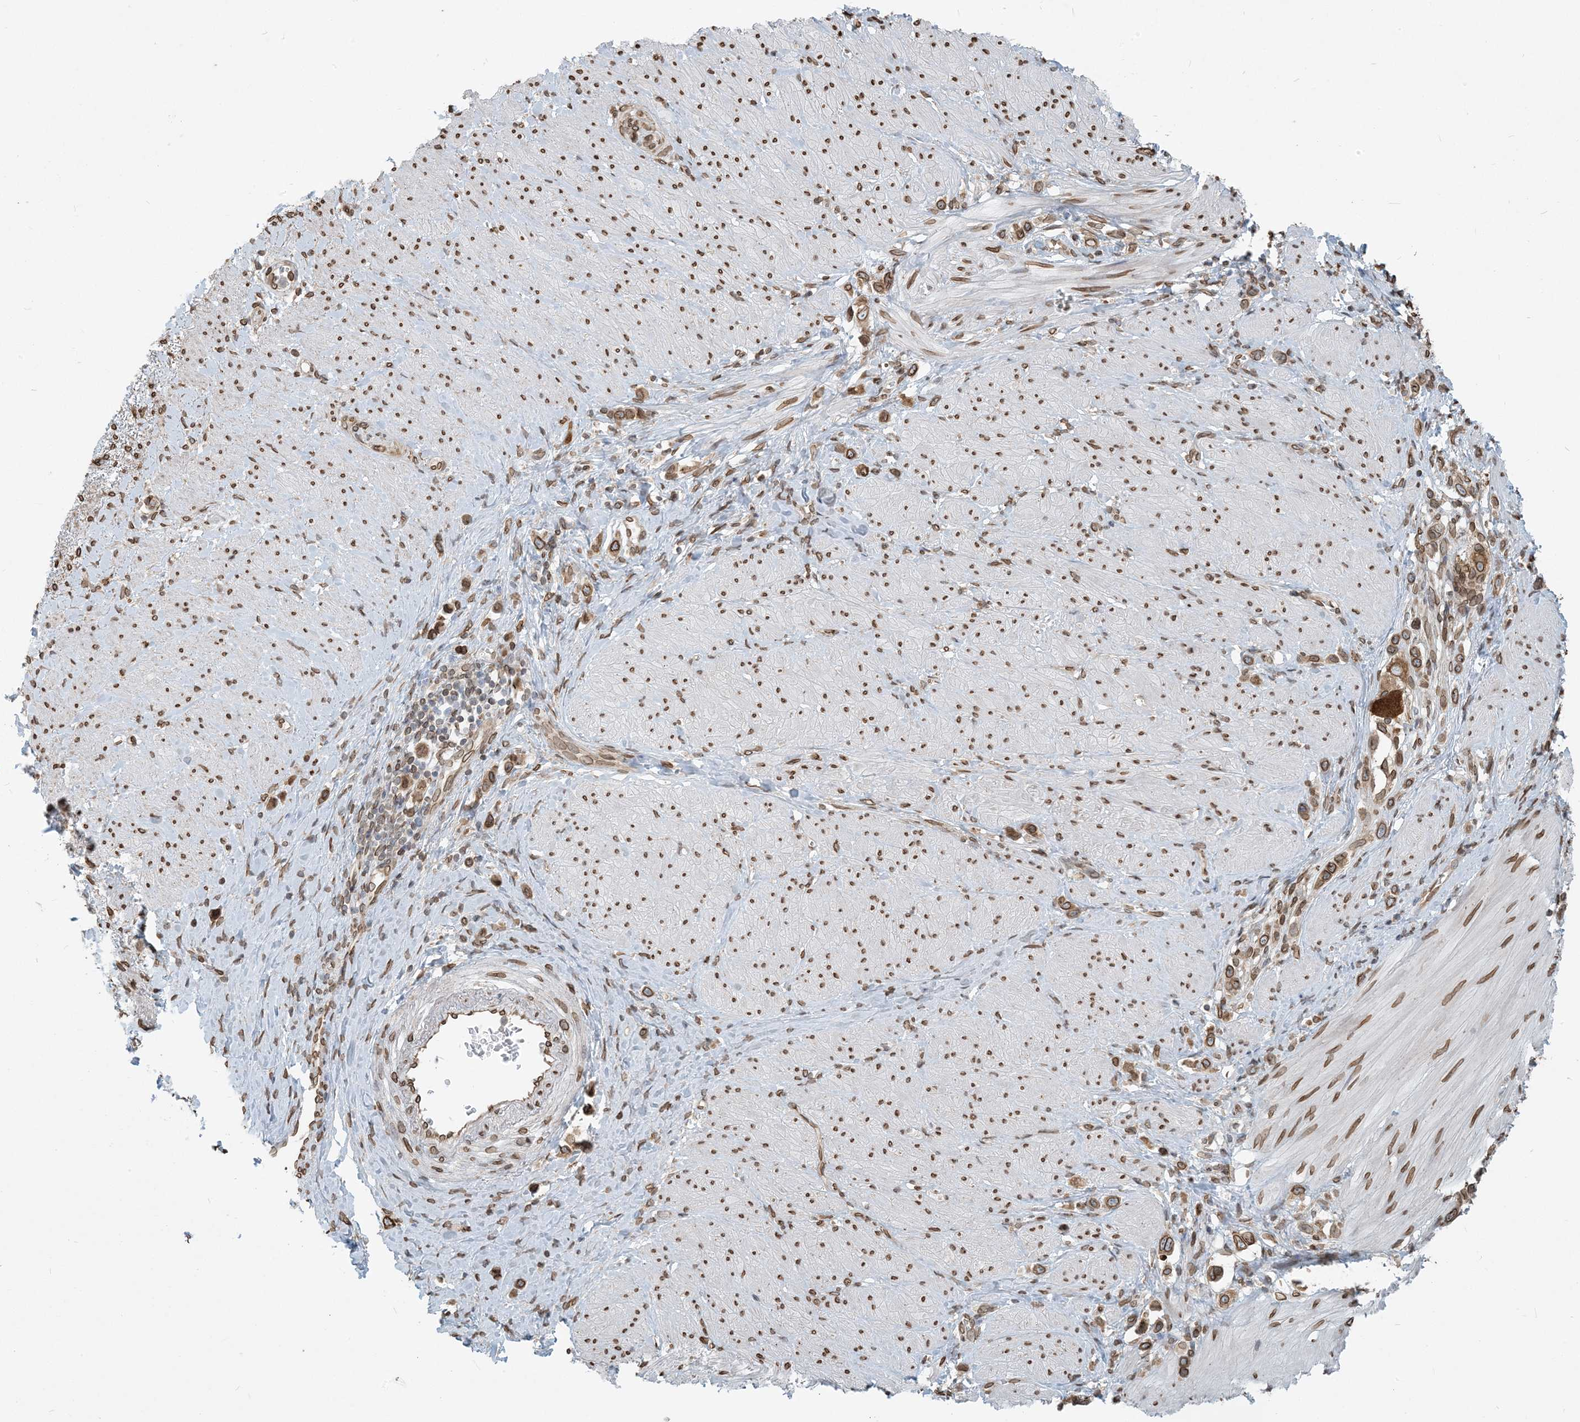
{"staining": {"intensity": "moderate", "quantity": ">75%", "location": "cytoplasmic/membranous,nuclear"}, "tissue": "stomach cancer", "cell_type": "Tumor cells", "image_type": "cancer", "snomed": [{"axis": "morphology", "description": "Adenocarcinoma, NOS"}, {"axis": "topography", "description": "Stomach"}], "caption": "Immunohistochemical staining of stomach adenocarcinoma demonstrates moderate cytoplasmic/membranous and nuclear protein positivity in approximately >75% of tumor cells.", "gene": "WWP1", "patient": {"sex": "female", "age": 65}}